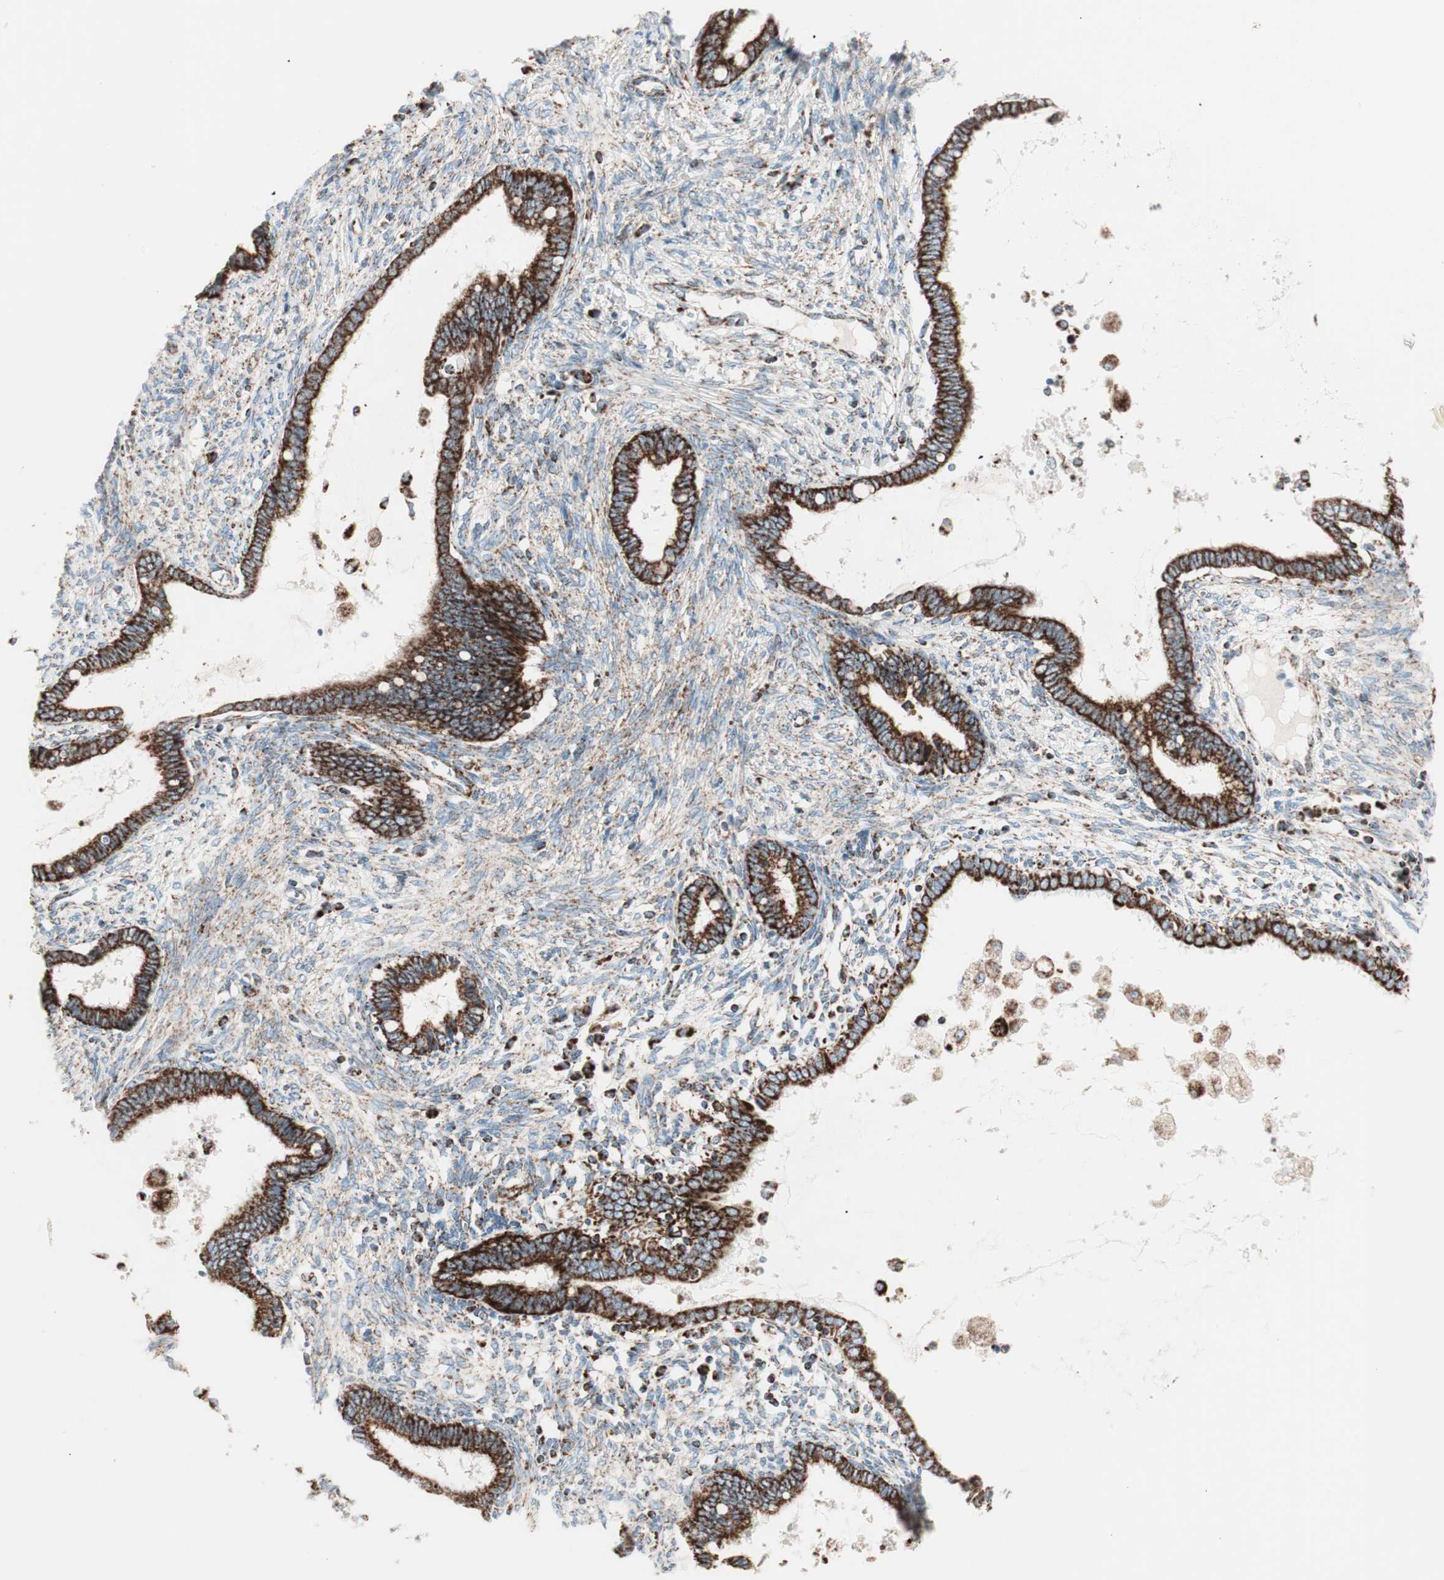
{"staining": {"intensity": "strong", "quantity": ">75%", "location": "cytoplasmic/membranous"}, "tissue": "cervical cancer", "cell_type": "Tumor cells", "image_type": "cancer", "snomed": [{"axis": "morphology", "description": "Adenocarcinoma, NOS"}, {"axis": "topography", "description": "Cervix"}], "caption": "Tumor cells reveal strong cytoplasmic/membranous positivity in approximately >75% of cells in adenocarcinoma (cervical).", "gene": "TOMM20", "patient": {"sex": "female", "age": 44}}